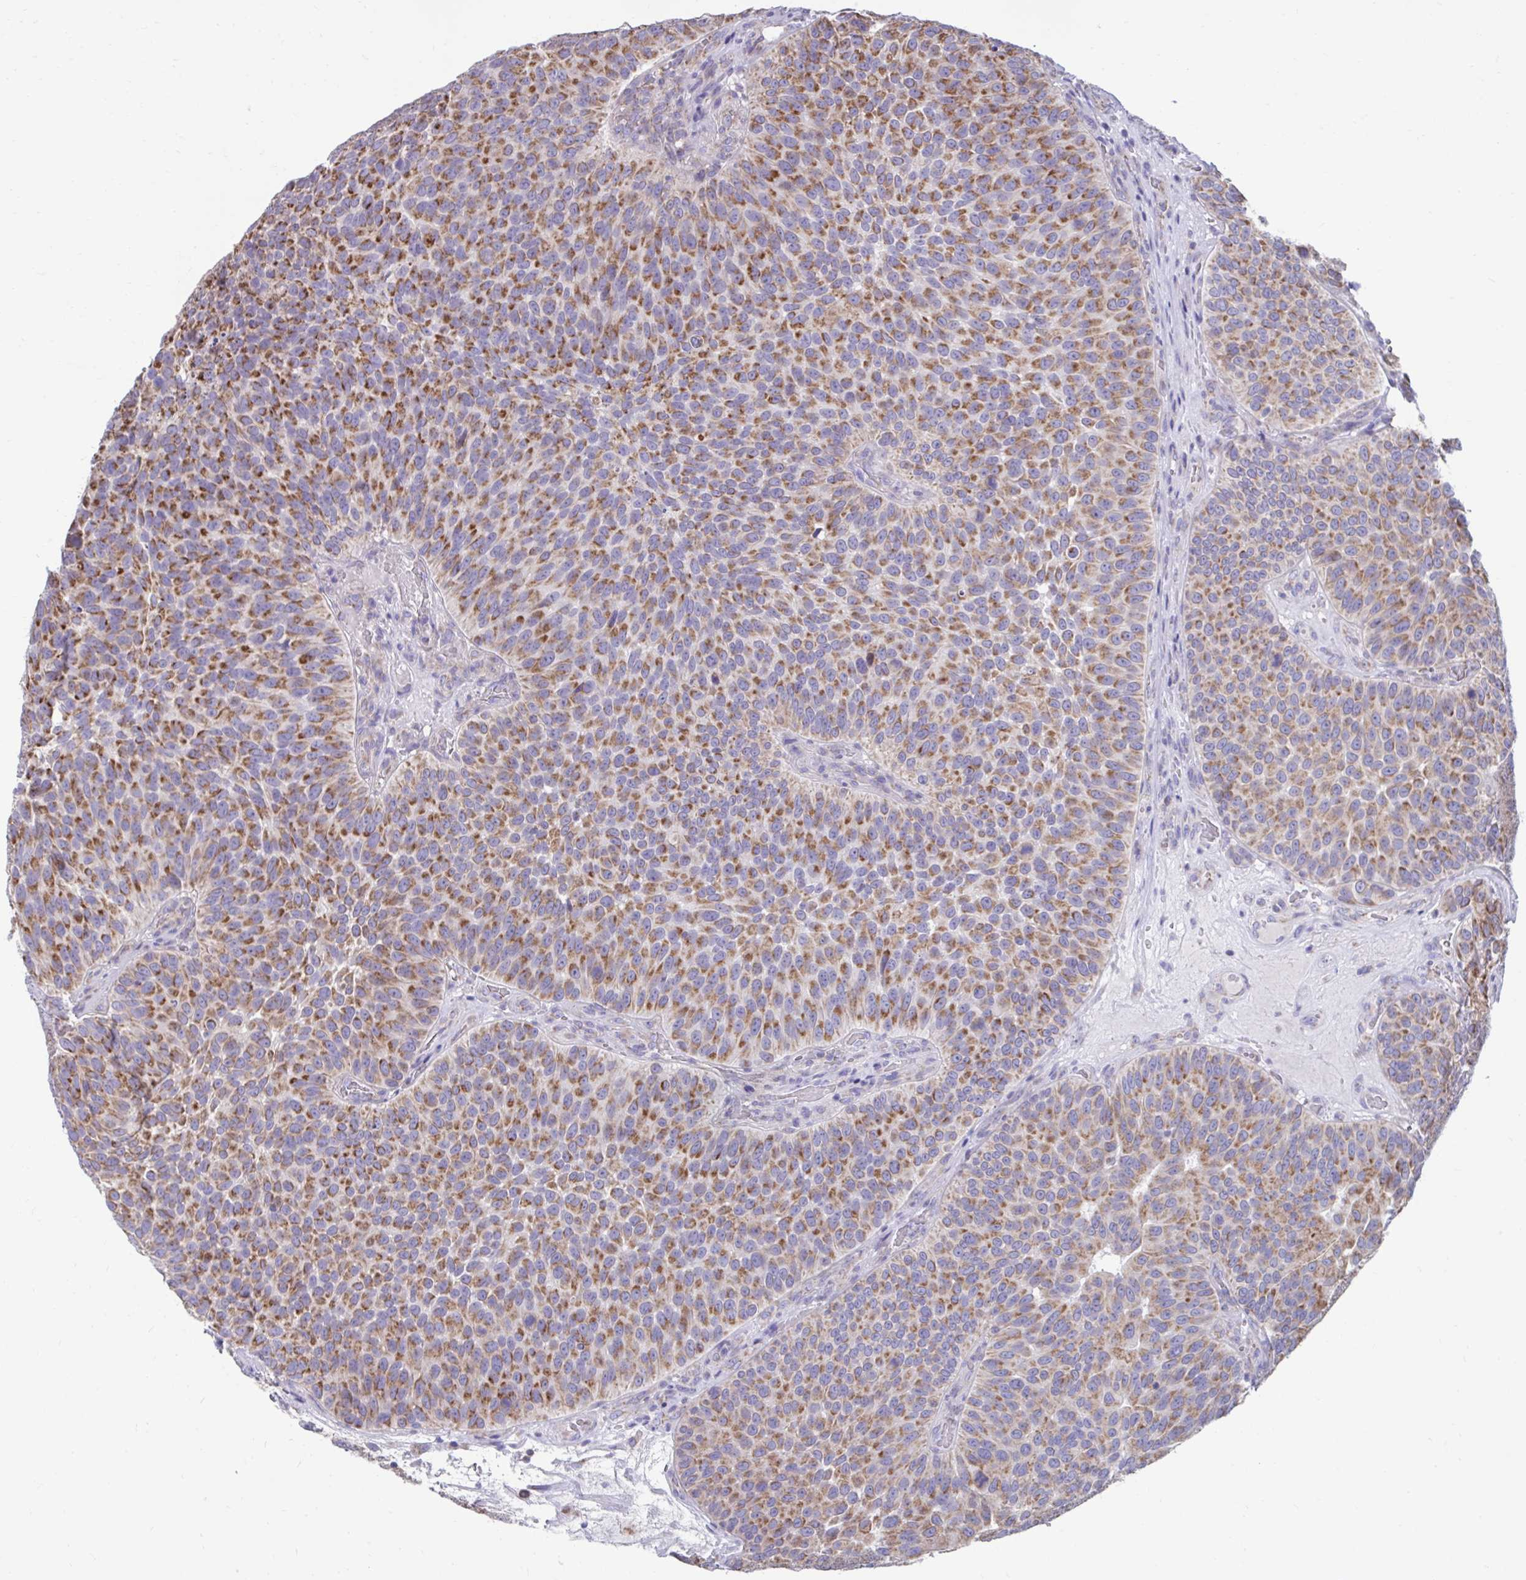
{"staining": {"intensity": "moderate", "quantity": ">75%", "location": "cytoplasmic/membranous"}, "tissue": "urothelial cancer", "cell_type": "Tumor cells", "image_type": "cancer", "snomed": [{"axis": "morphology", "description": "Urothelial carcinoma, Low grade"}, {"axis": "topography", "description": "Urinary bladder"}], "caption": "IHC photomicrograph of human urothelial cancer stained for a protein (brown), which displays medium levels of moderate cytoplasmic/membranous staining in about >75% of tumor cells.", "gene": "LINGO4", "patient": {"sex": "male", "age": 76}}